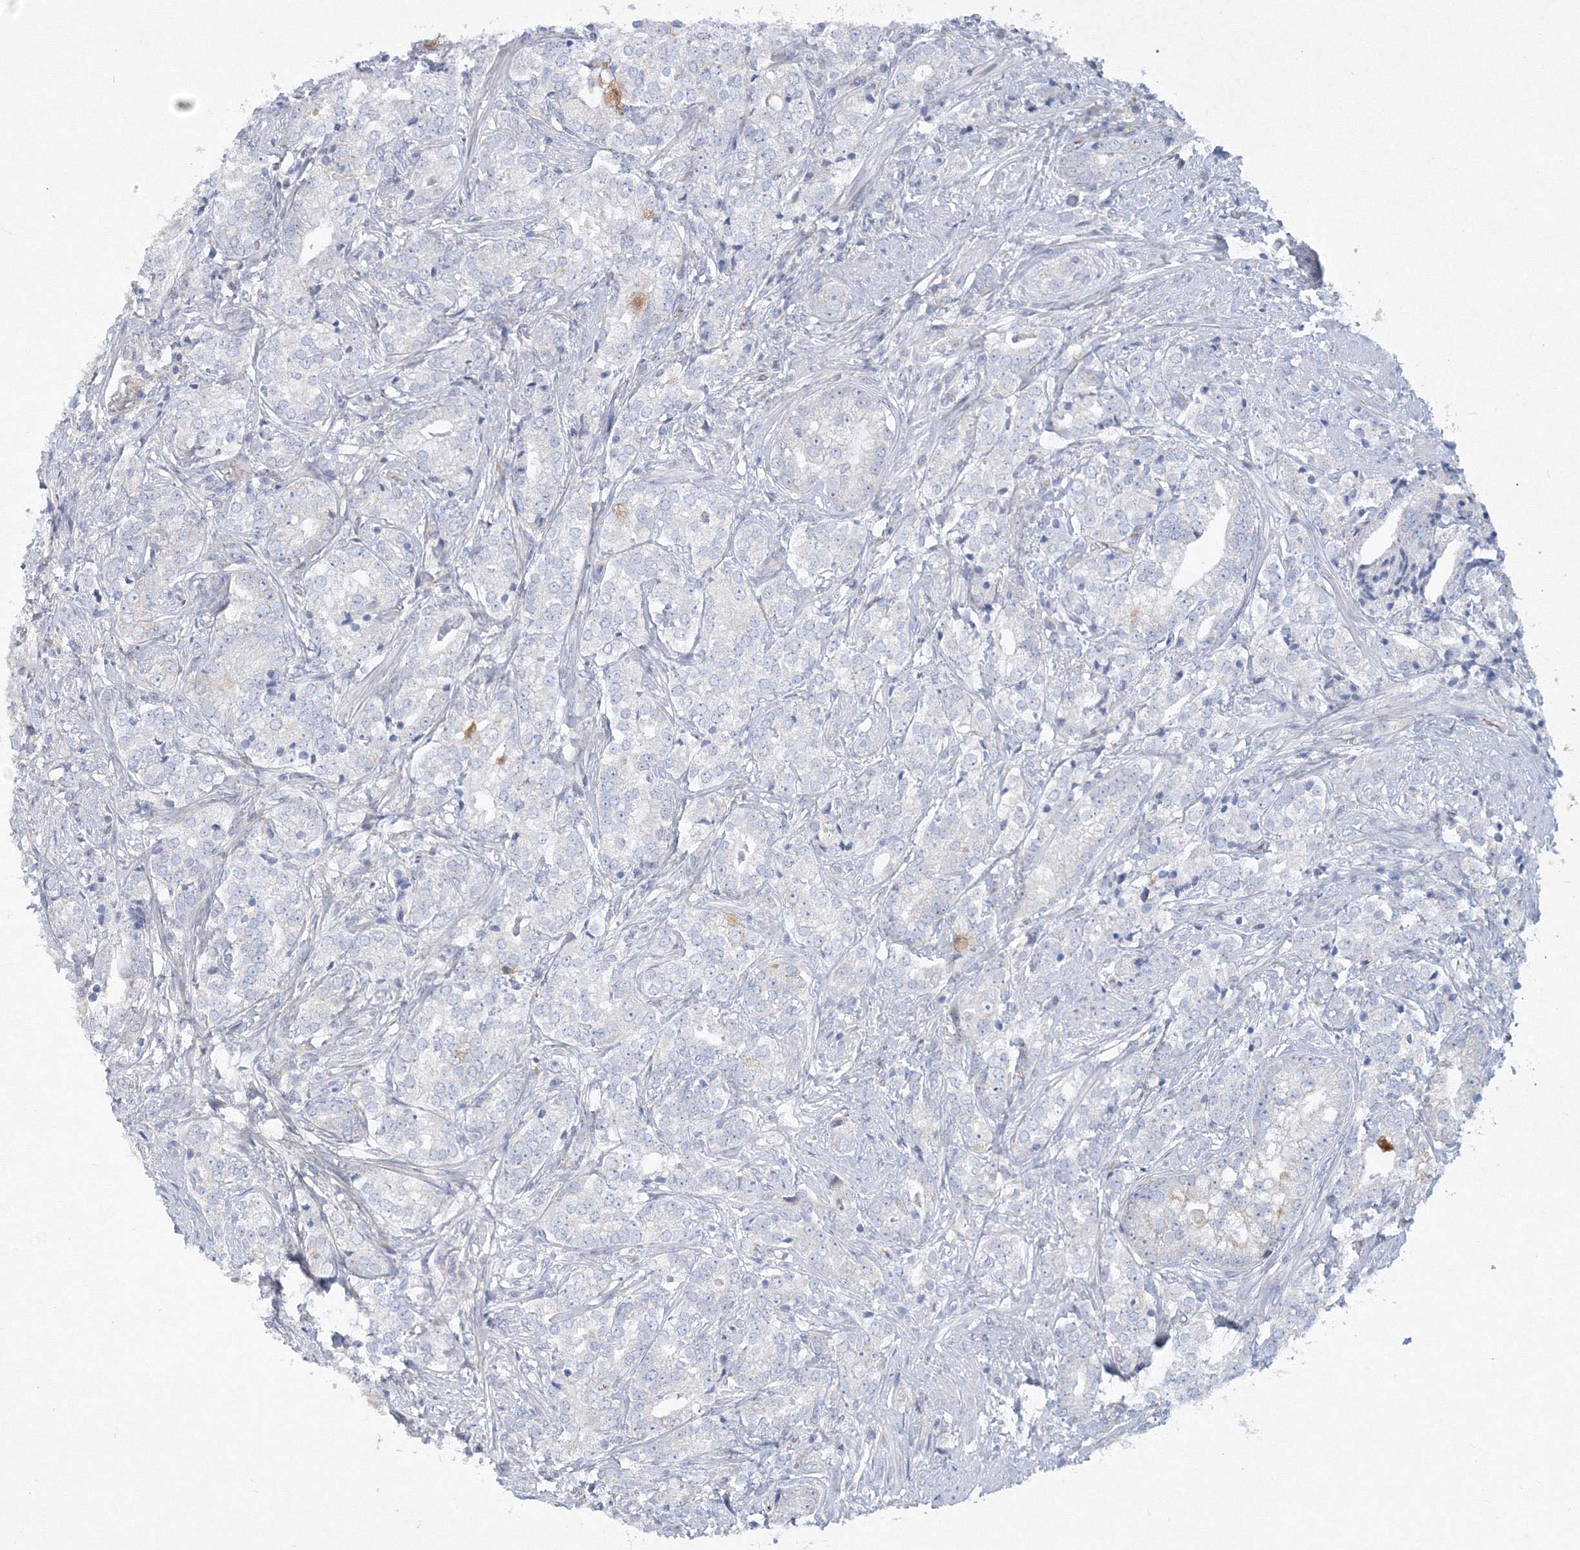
{"staining": {"intensity": "negative", "quantity": "none", "location": "none"}, "tissue": "prostate cancer", "cell_type": "Tumor cells", "image_type": "cancer", "snomed": [{"axis": "morphology", "description": "Adenocarcinoma, High grade"}, {"axis": "topography", "description": "Prostate"}], "caption": "The immunohistochemistry (IHC) photomicrograph has no significant staining in tumor cells of prostate cancer tissue.", "gene": "WDR49", "patient": {"sex": "male", "age": 69}}